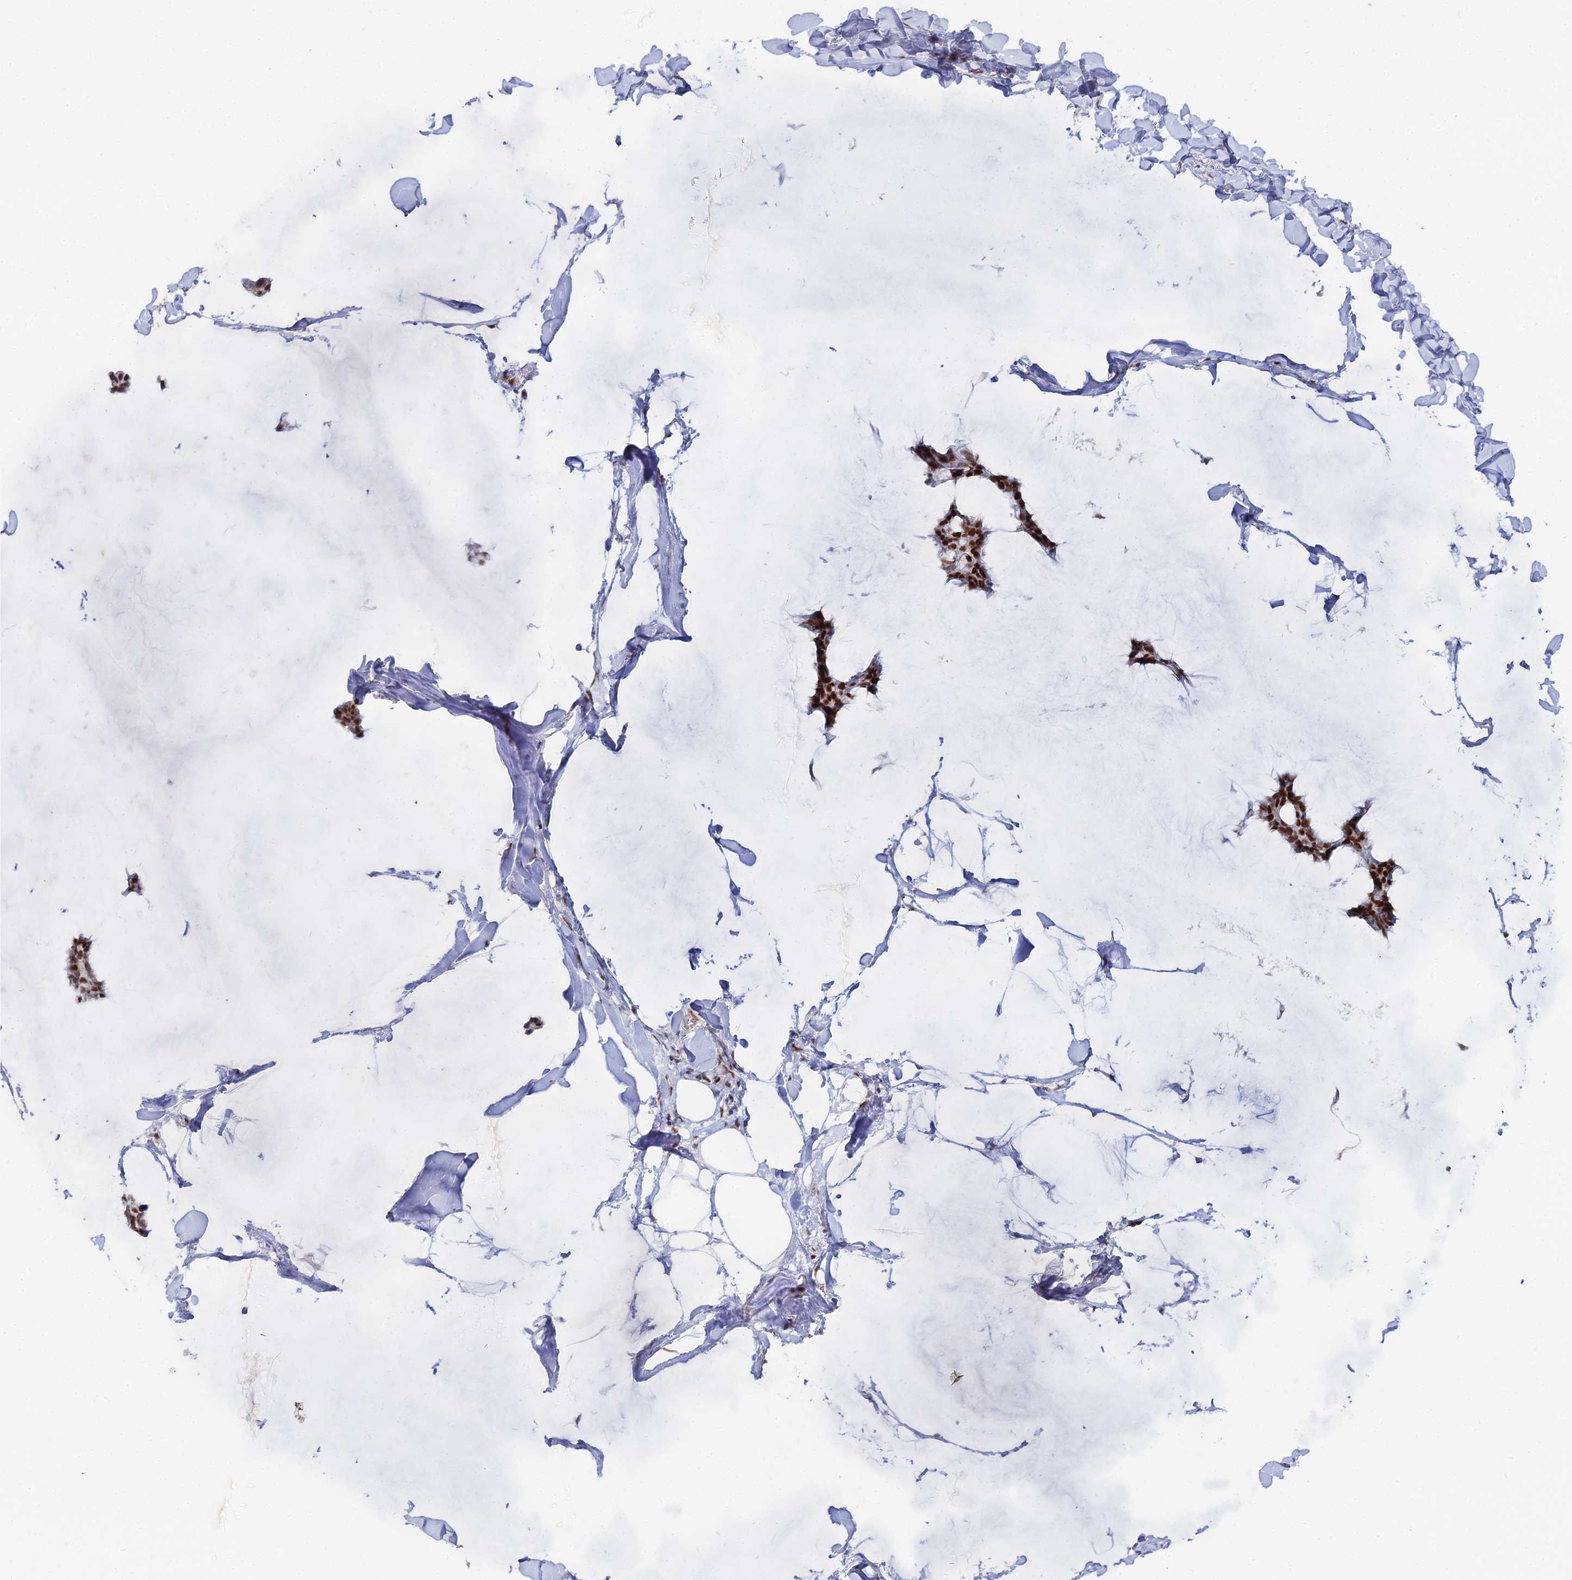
{"staining": {"intensity": "strong", "quantity": ">75%", "location": "nuclear"}, "tissue": "breast cancer", "cell_type": "Tumor cells", "image_type": "cancer", "snomed": [{"axis": "morphology", "description": "Duct carcinoma"}, {"axis": "topography", "description": "Breast"}], "caption": "Immunohistochemical staining of human invasive ductal carcinoma (breast) shows high levels of strong nuclear expression in about >75% of tumor cells.", "gene": "GSC2", "patient": {"sex": "female", "age": 93}}